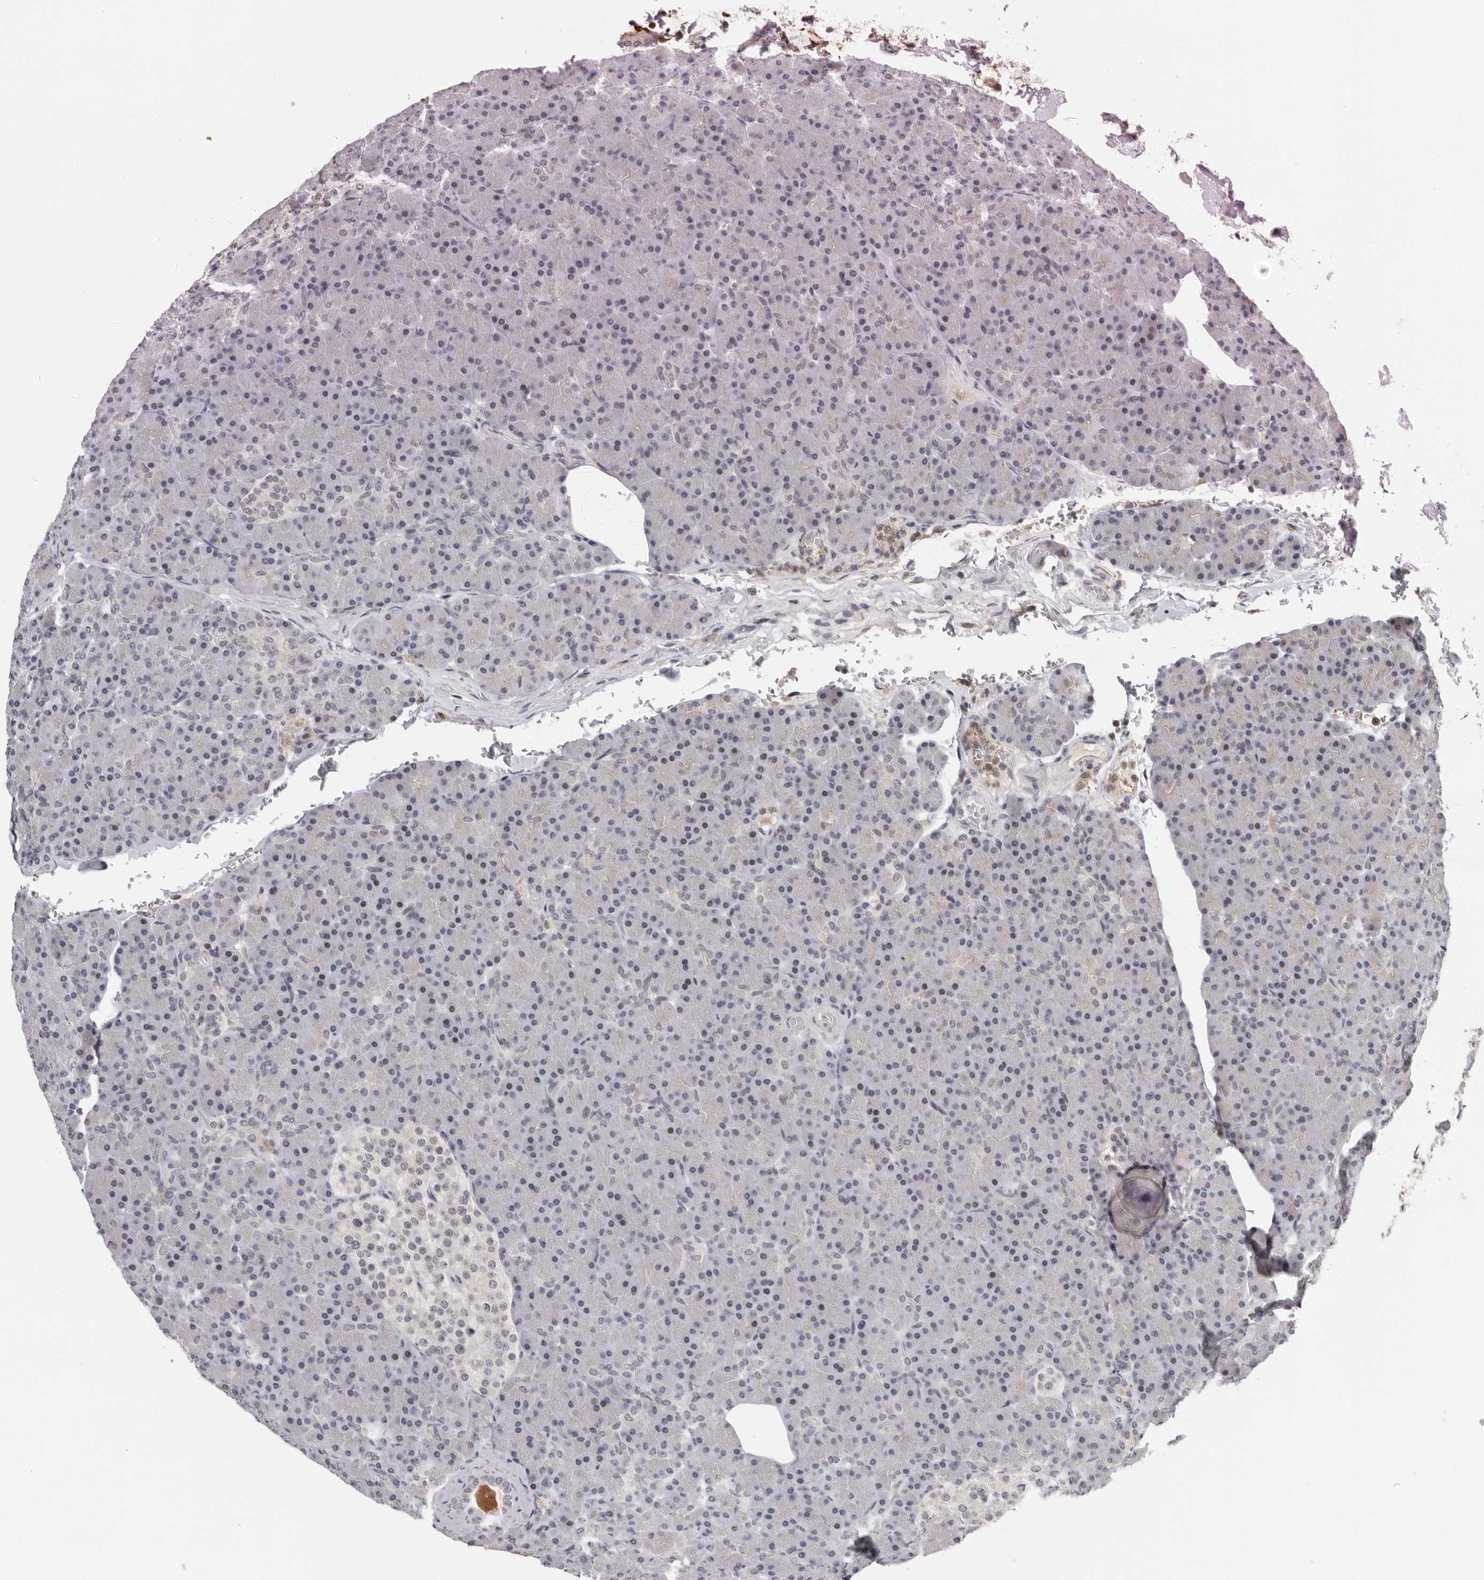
{"staining": {"intensity": "negative", "quantity": "none", "location": "none"}, "tissue": "pancreas", "cell_type": "Exocrine glandular cells", "image_type": "normal", "snomed": [{"axis": "morphology", "description": "Normal tissue, NOS"}, {"axis": "topography", "description": "Pancreas"}], "caption": "This is an IHC image of unremarkable human pancreas. There is no positivity in exocrine glandular cells.", "gene": "KIF2B", "patient": {"sex": "female", "age": 43}}